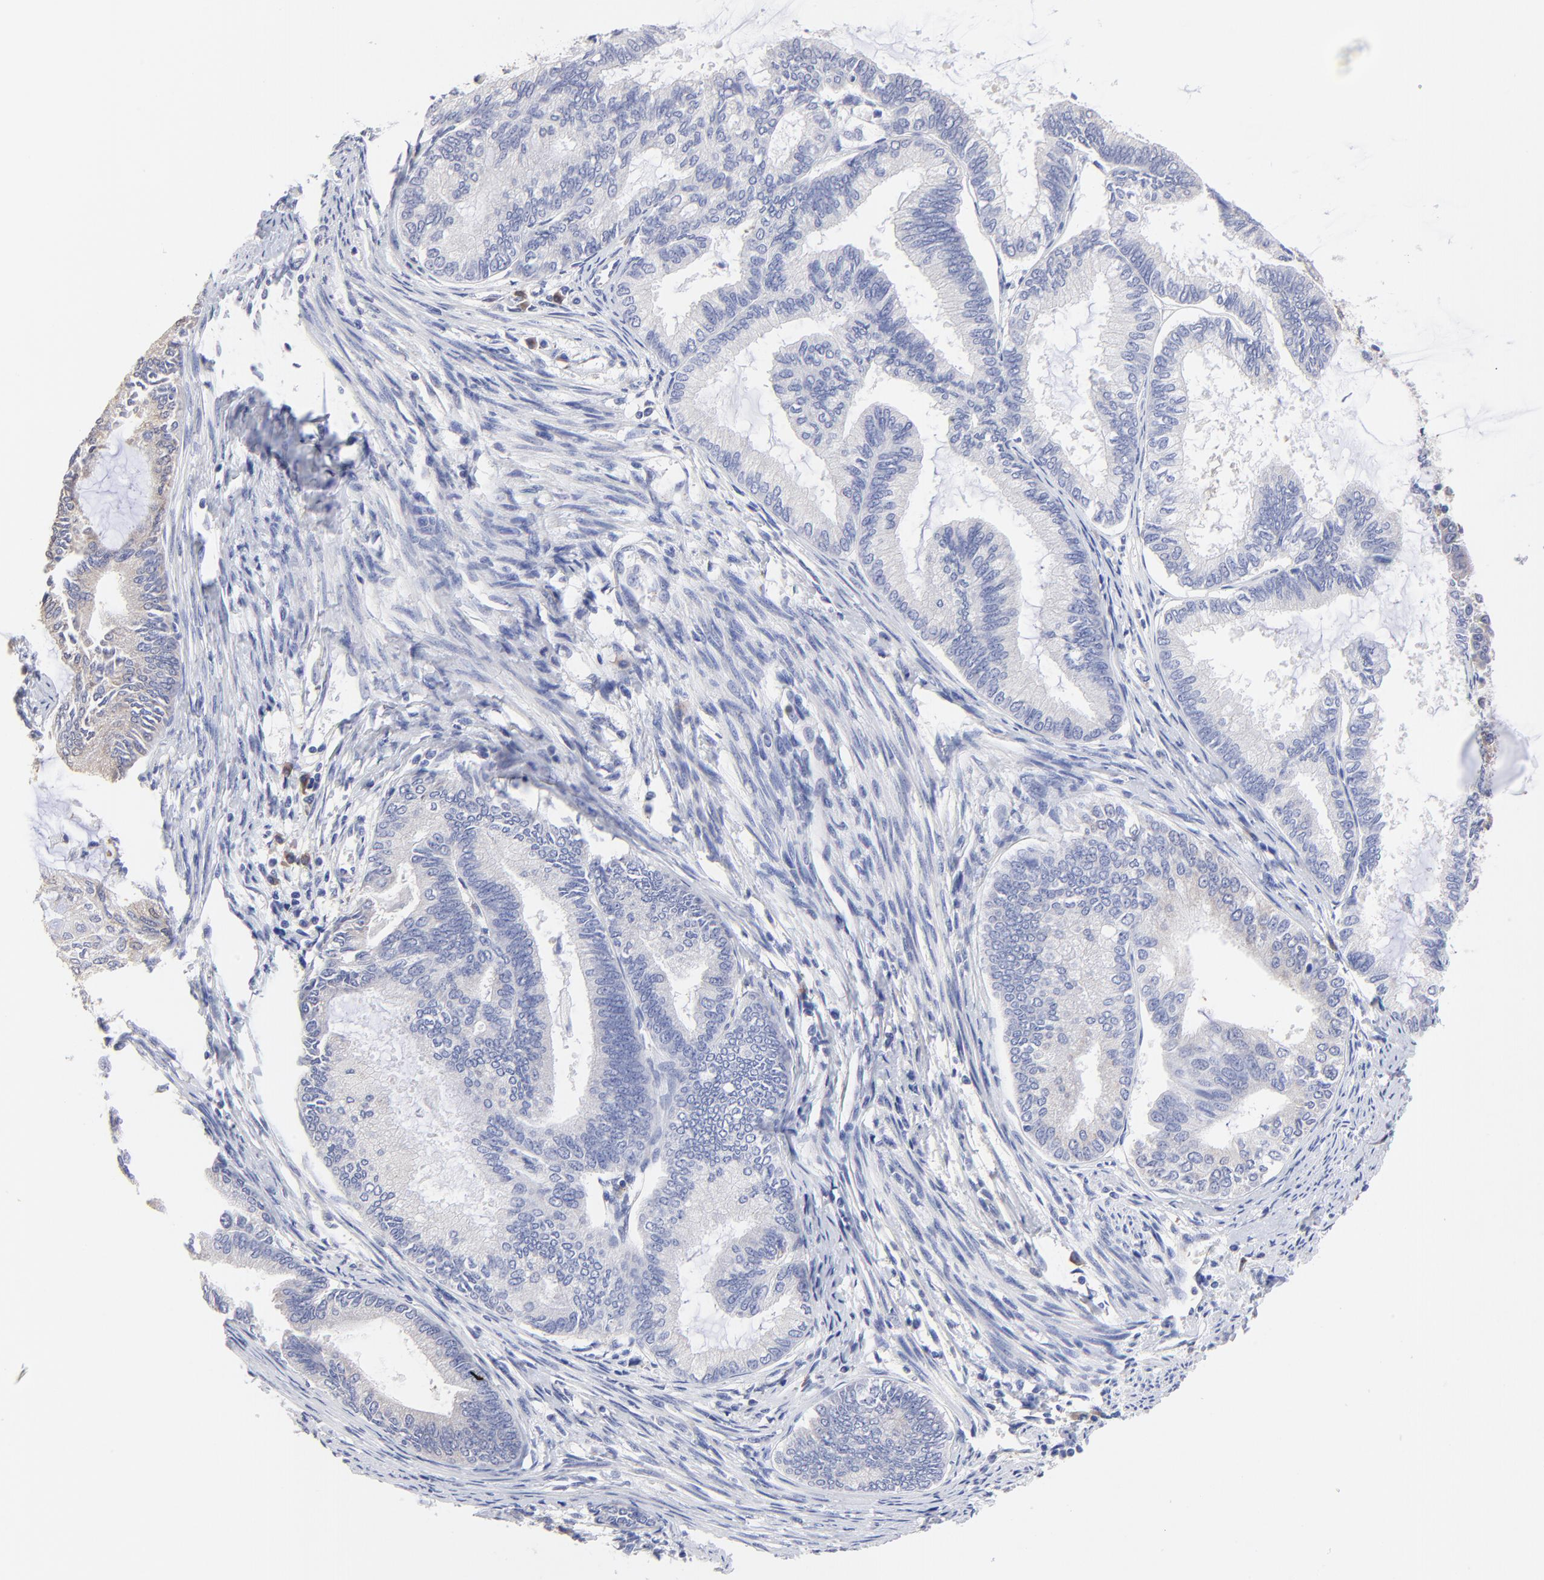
{"staining": {"intensity": "weak", "quantity": "<25%", "location": "cytoplasmic/membranous"}, "tissue": "endometrial cancer", "cell_type": "Tumor cells", "image_type": "cancer", "snomed": [{"axis": "morphology", "description": "Adenocarcinoma, NOS"}, {"axis": "topography", "description": "Endometrium"}], "caption": "Protein analysis of endometrial cancer reveals no significant staining in tumor cells.", "gene": "LAX1", "patient": {"sex": "female", "age": 86}}